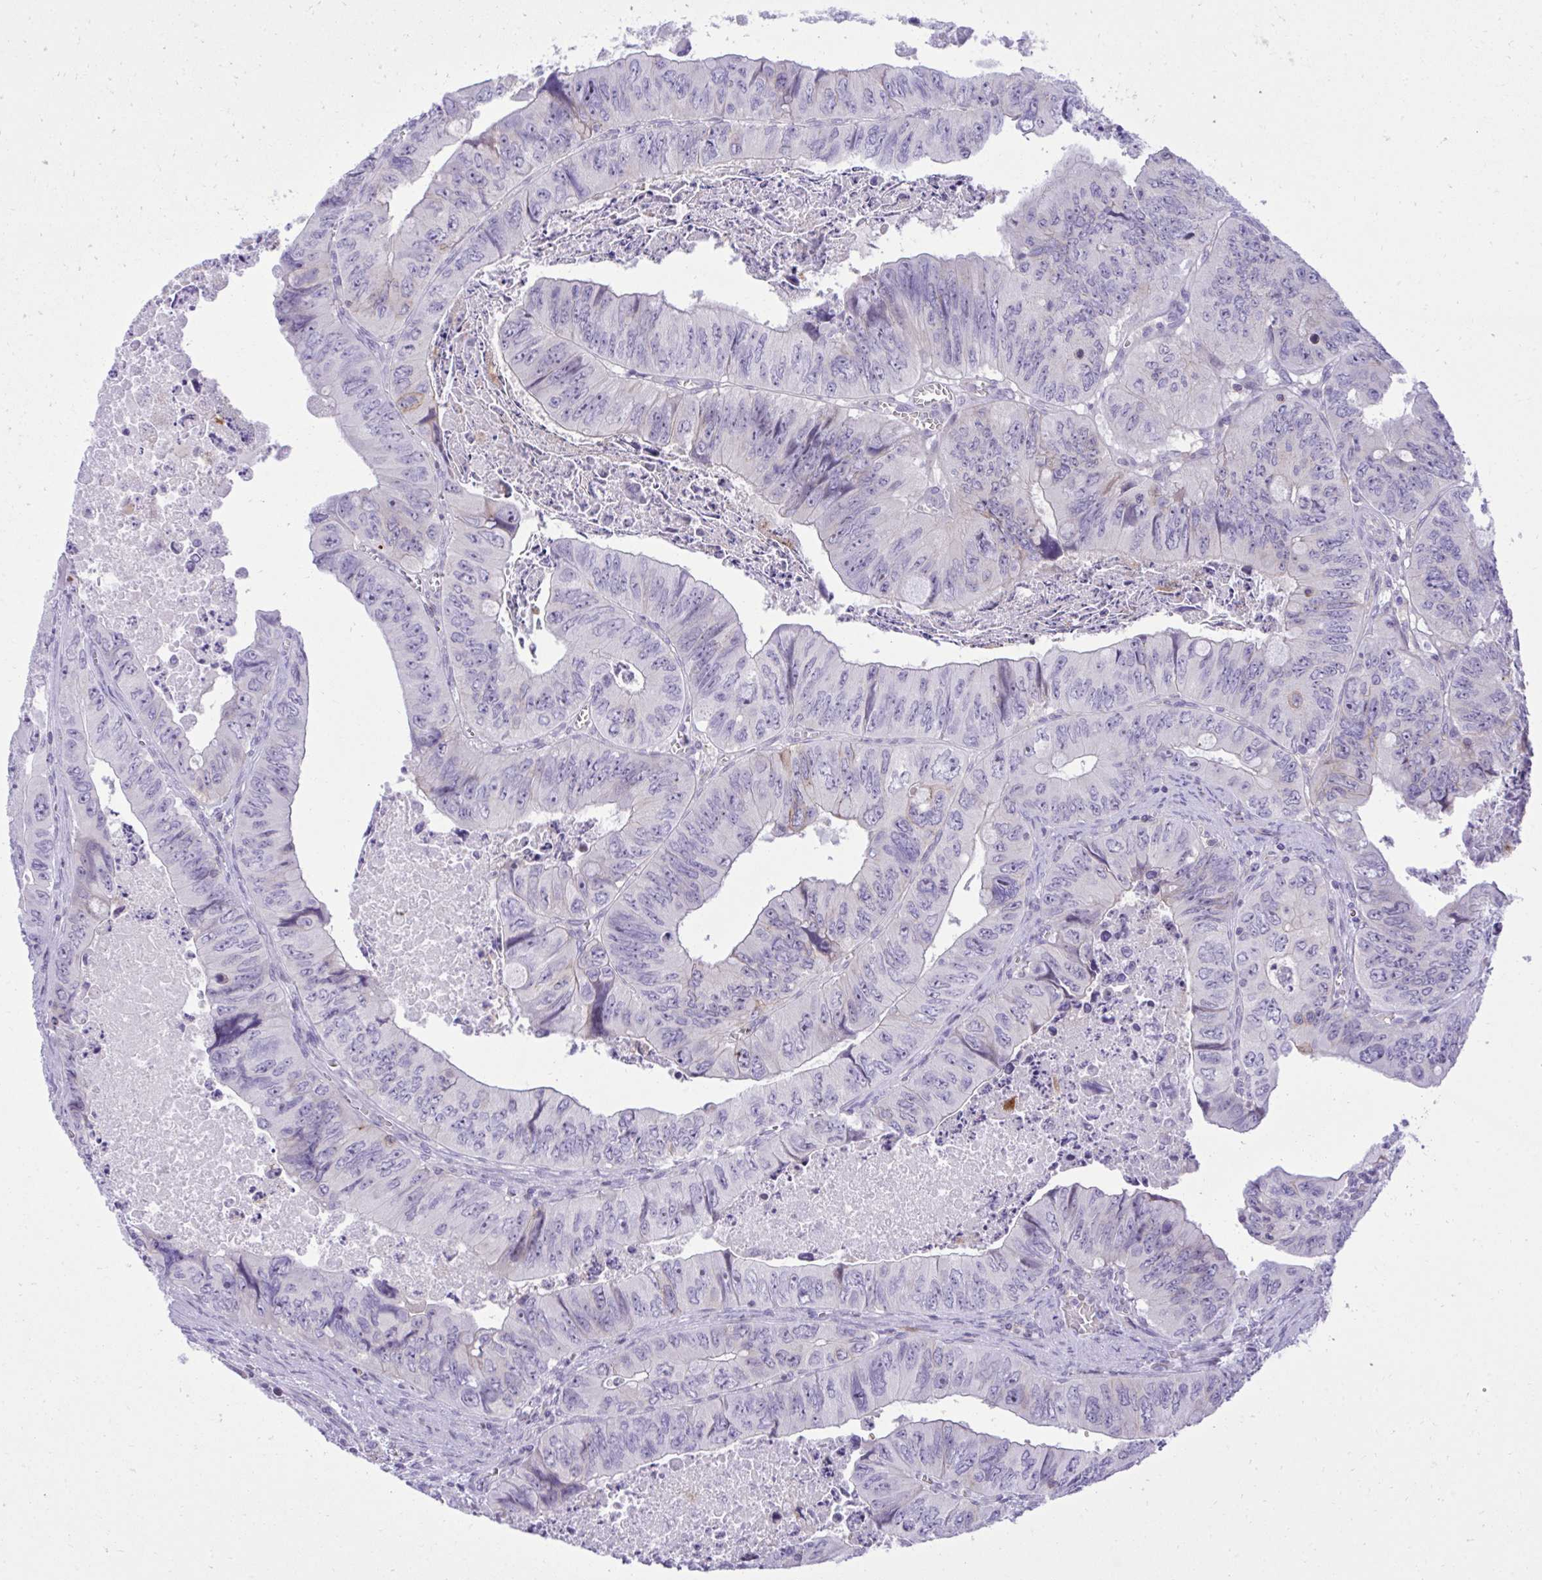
{"staining": {"intensity": "negative", "quantity": "none", "location": "none"}, "tissue": "colorectal cancer", "cell_type": "Tumor cells", "image_type": "cancer", "snomed": [{"axis": "morphology", "description": "Adenocarcinoma, NOS"}, {"axis": "topography", "description": "Colon"}], "caption": "Tumor cells are negative for protein expression in human adenocarcinoma (colorectal).", "gene": "PITPNM3", "patient": {"sex": "female", "age": 84}}